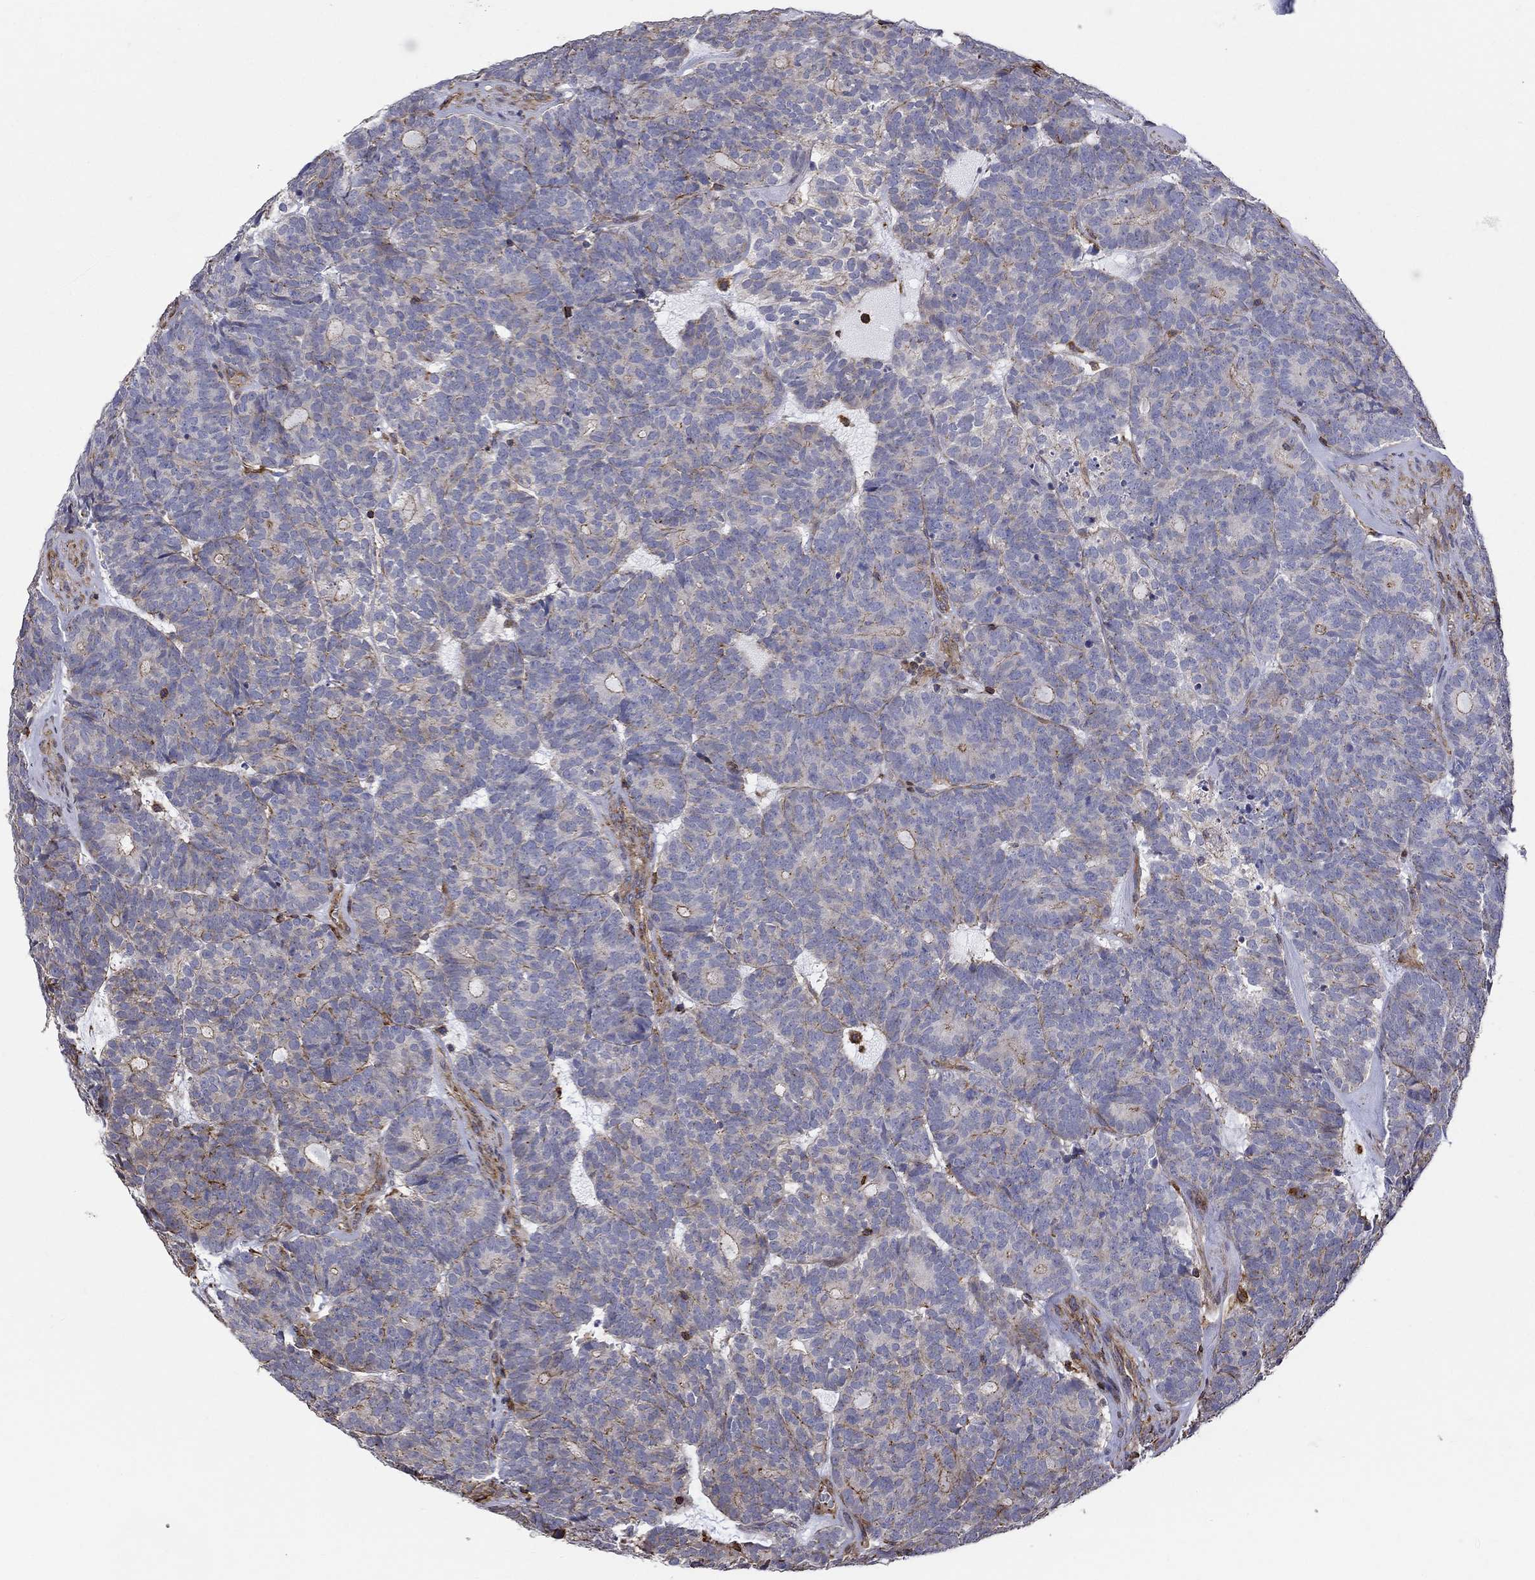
{"staining": {"intensity": "strong", "quantity": "<25%", "location": "cytoplasmic/membranous"}, "tissue": "head and neck cancer", "cell_type": "Tumor cells", "image_type": "cancer", "snomed": [{"axis": "morphology", "description": "Adenocarcinoma, NOS"}, {"axis": "topography", "description": "Head-Neck"}], "caption": "Immunohistochemical staining of human head and neck cancer (adenocarcinoma) displays medium levels of strong cytoplasmic/membranous protein expression in about <25% of tumor cells.", "gene": "NPHP1", "patient": {"sex": "female", "age": 81}}